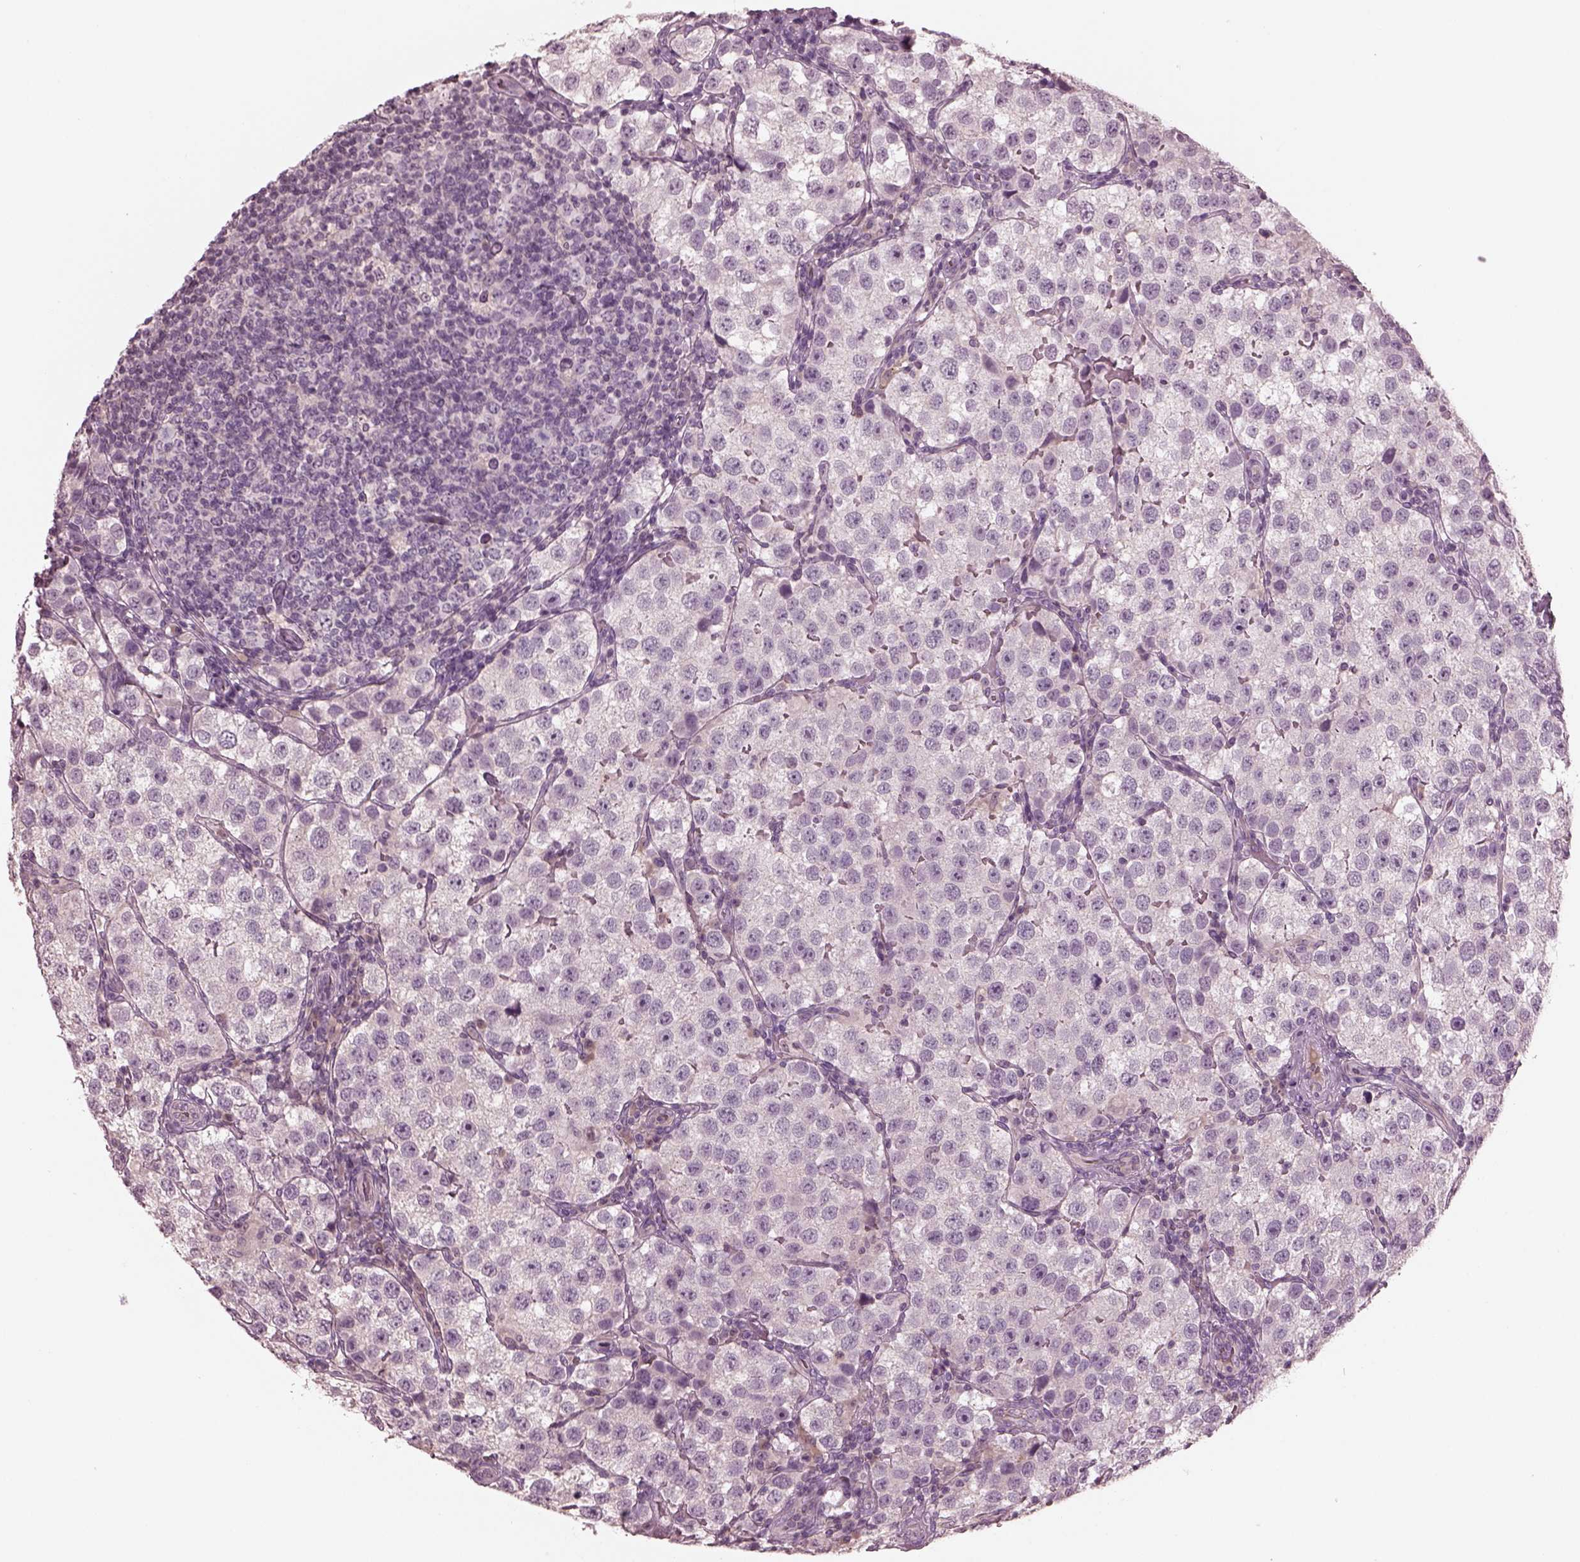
{"staining": {"intensity": "negative", "quantity": "none", "location": "none"}, "tissue": "testis cancer", "cell_type": "Tumor cells", "image_type": "cancer", "snomed": [{"axis": "morphology", "description": "Seminoma, NOS"}, {"axis": "topography", "description": "Testis"}], "caption": "High magnification brightfield microscopy of testis seminoma stained with DAB (brown) and counterstained with hematoxylin (blue): tumor cells show no significant expression.", "gene": "PORCN", "patient": {"sex": "male", "age": 37}}